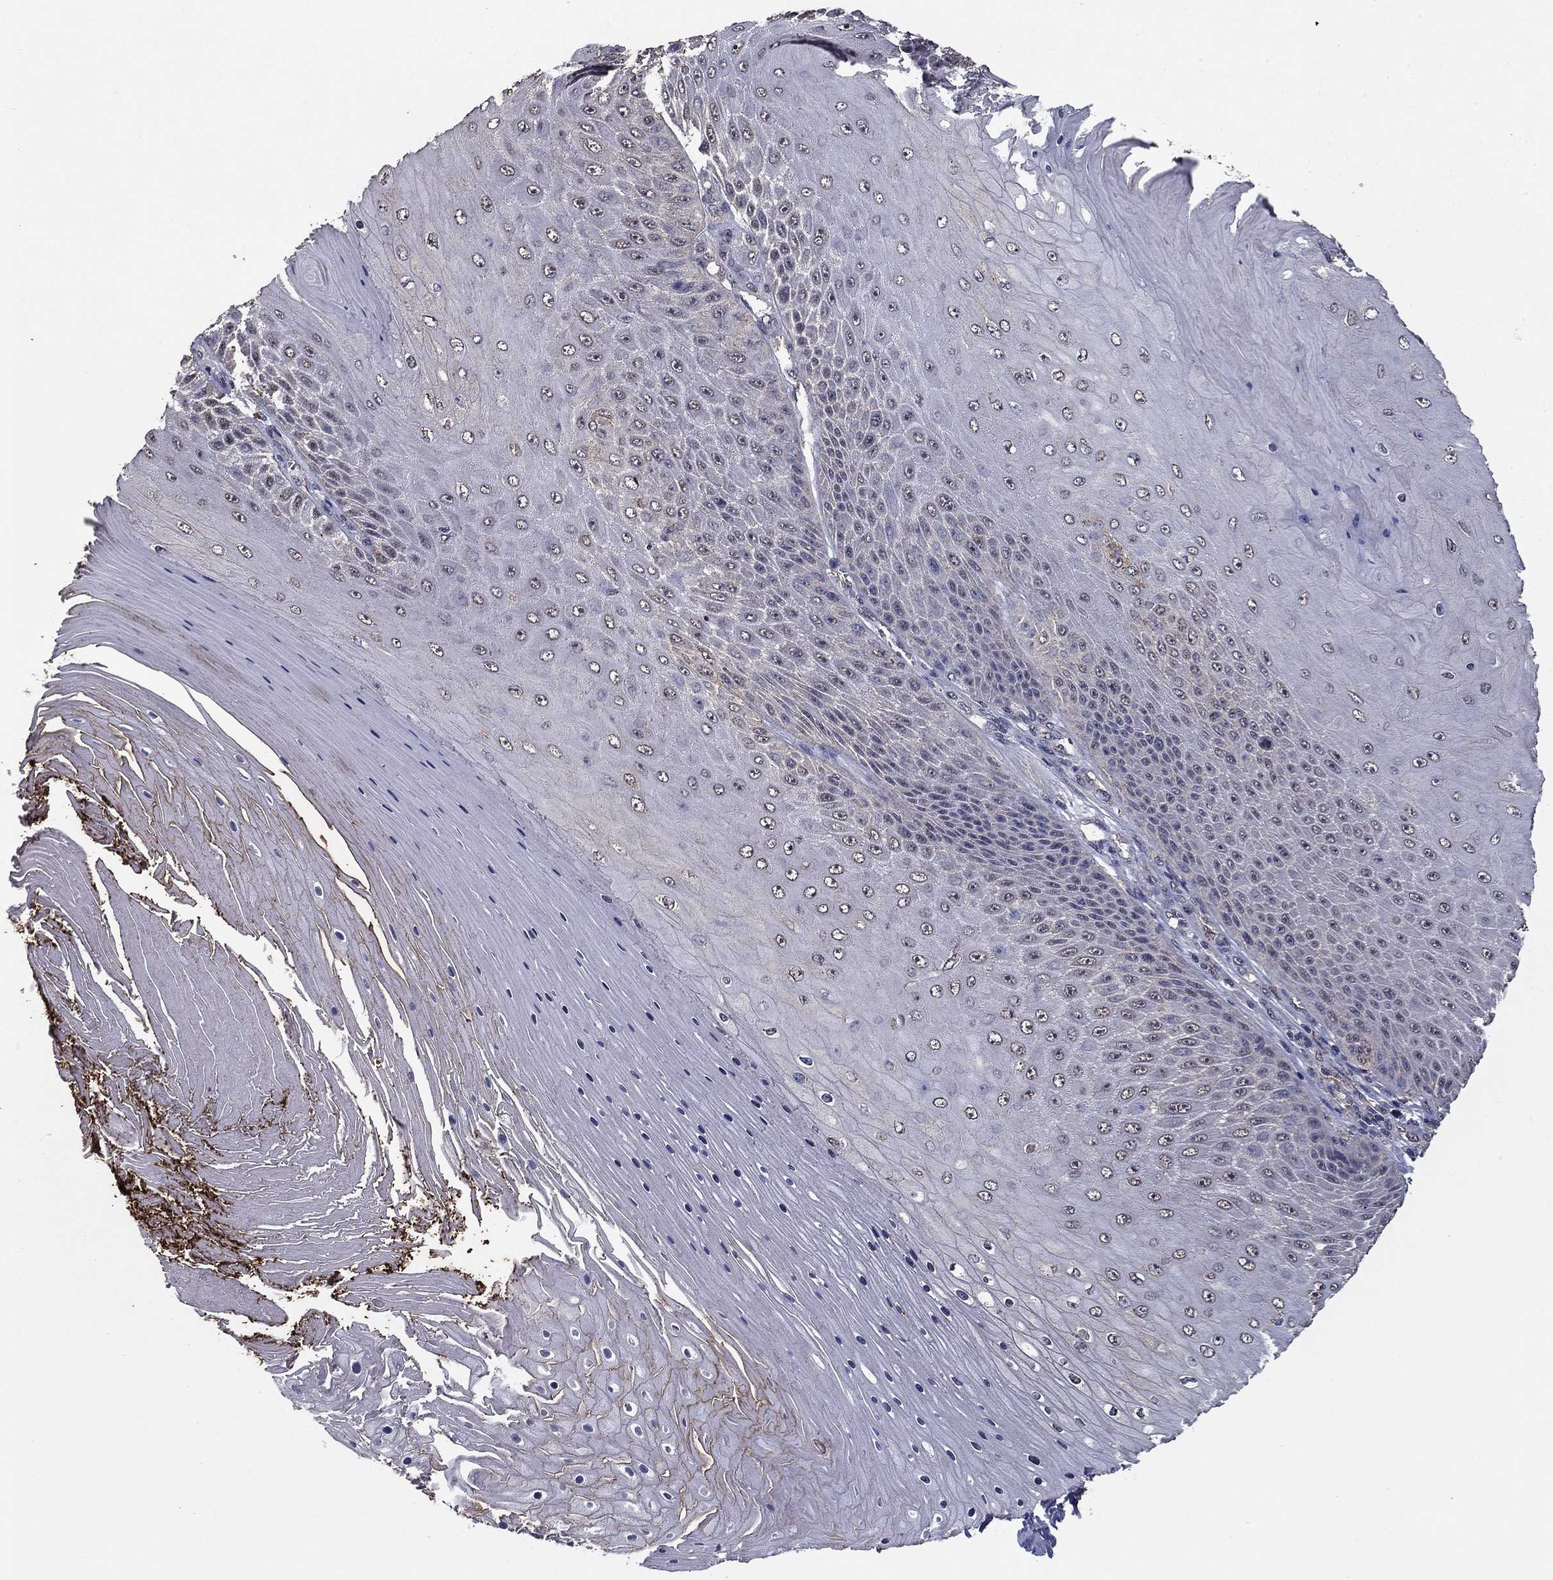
{"staining": {"intensity": "negative", "quantity": "none", "location": "none"}, "tissue": "skin cancer", "cell_type": "Tumor cells", "image_type": "cancer", "snomed": [{"axis": "morphology", "description": "Squamous cell carcinoma, NOS"}, {"axis": "topography", "description": "Skin"}], "caption": "Tumor cells are negative for protein expression in human skin cancer (squamous cell carcinoma). (Immunohistochemistry, brightfield microscopy, high magnification).", "gene": "MFAP3L", "patient": {"sex": "male", "age": 62}}